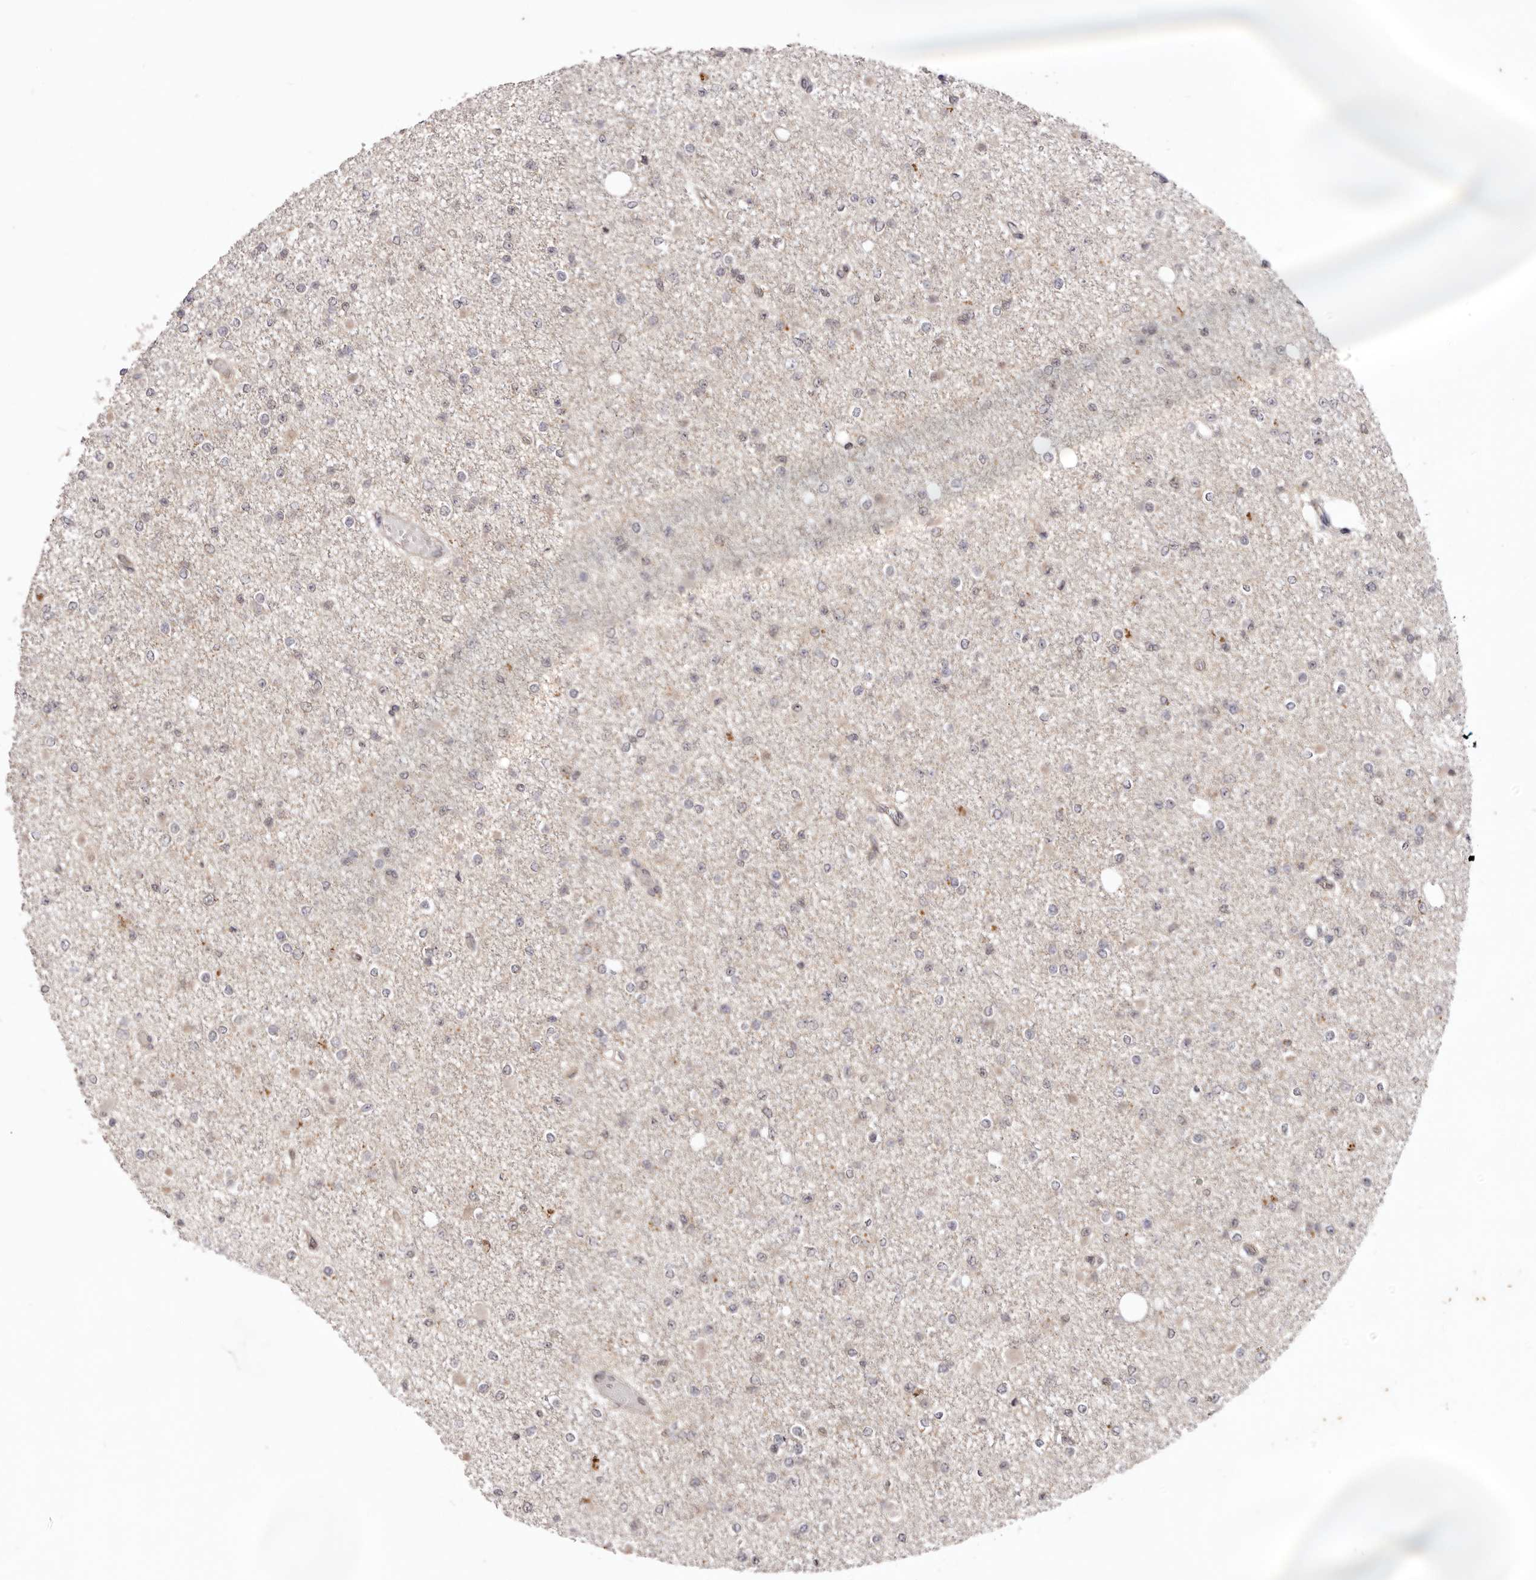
{"staining": {"intensity": "negative", "quantity": "none", "location": "none"}, "tissue": "glioma", "cell_type": "Tumor cells", "image_type": "cancer", "snomed": [{"axis": "morphology", "description": "Glioma, malignant, Low grade"}, {"axis": "topography", "description": "Brain"}], "caption": "A photomicrograph of glioma stained for a protein demonstrates no brown staining in tumor cells. (Brightfield microscopy of DAB (3,3'-diaminobenzidine) immunohistochemistry (IHC) at high magnification).", "gene": "NOTCH1", "patient": {"sex": "female", "age": 22}}